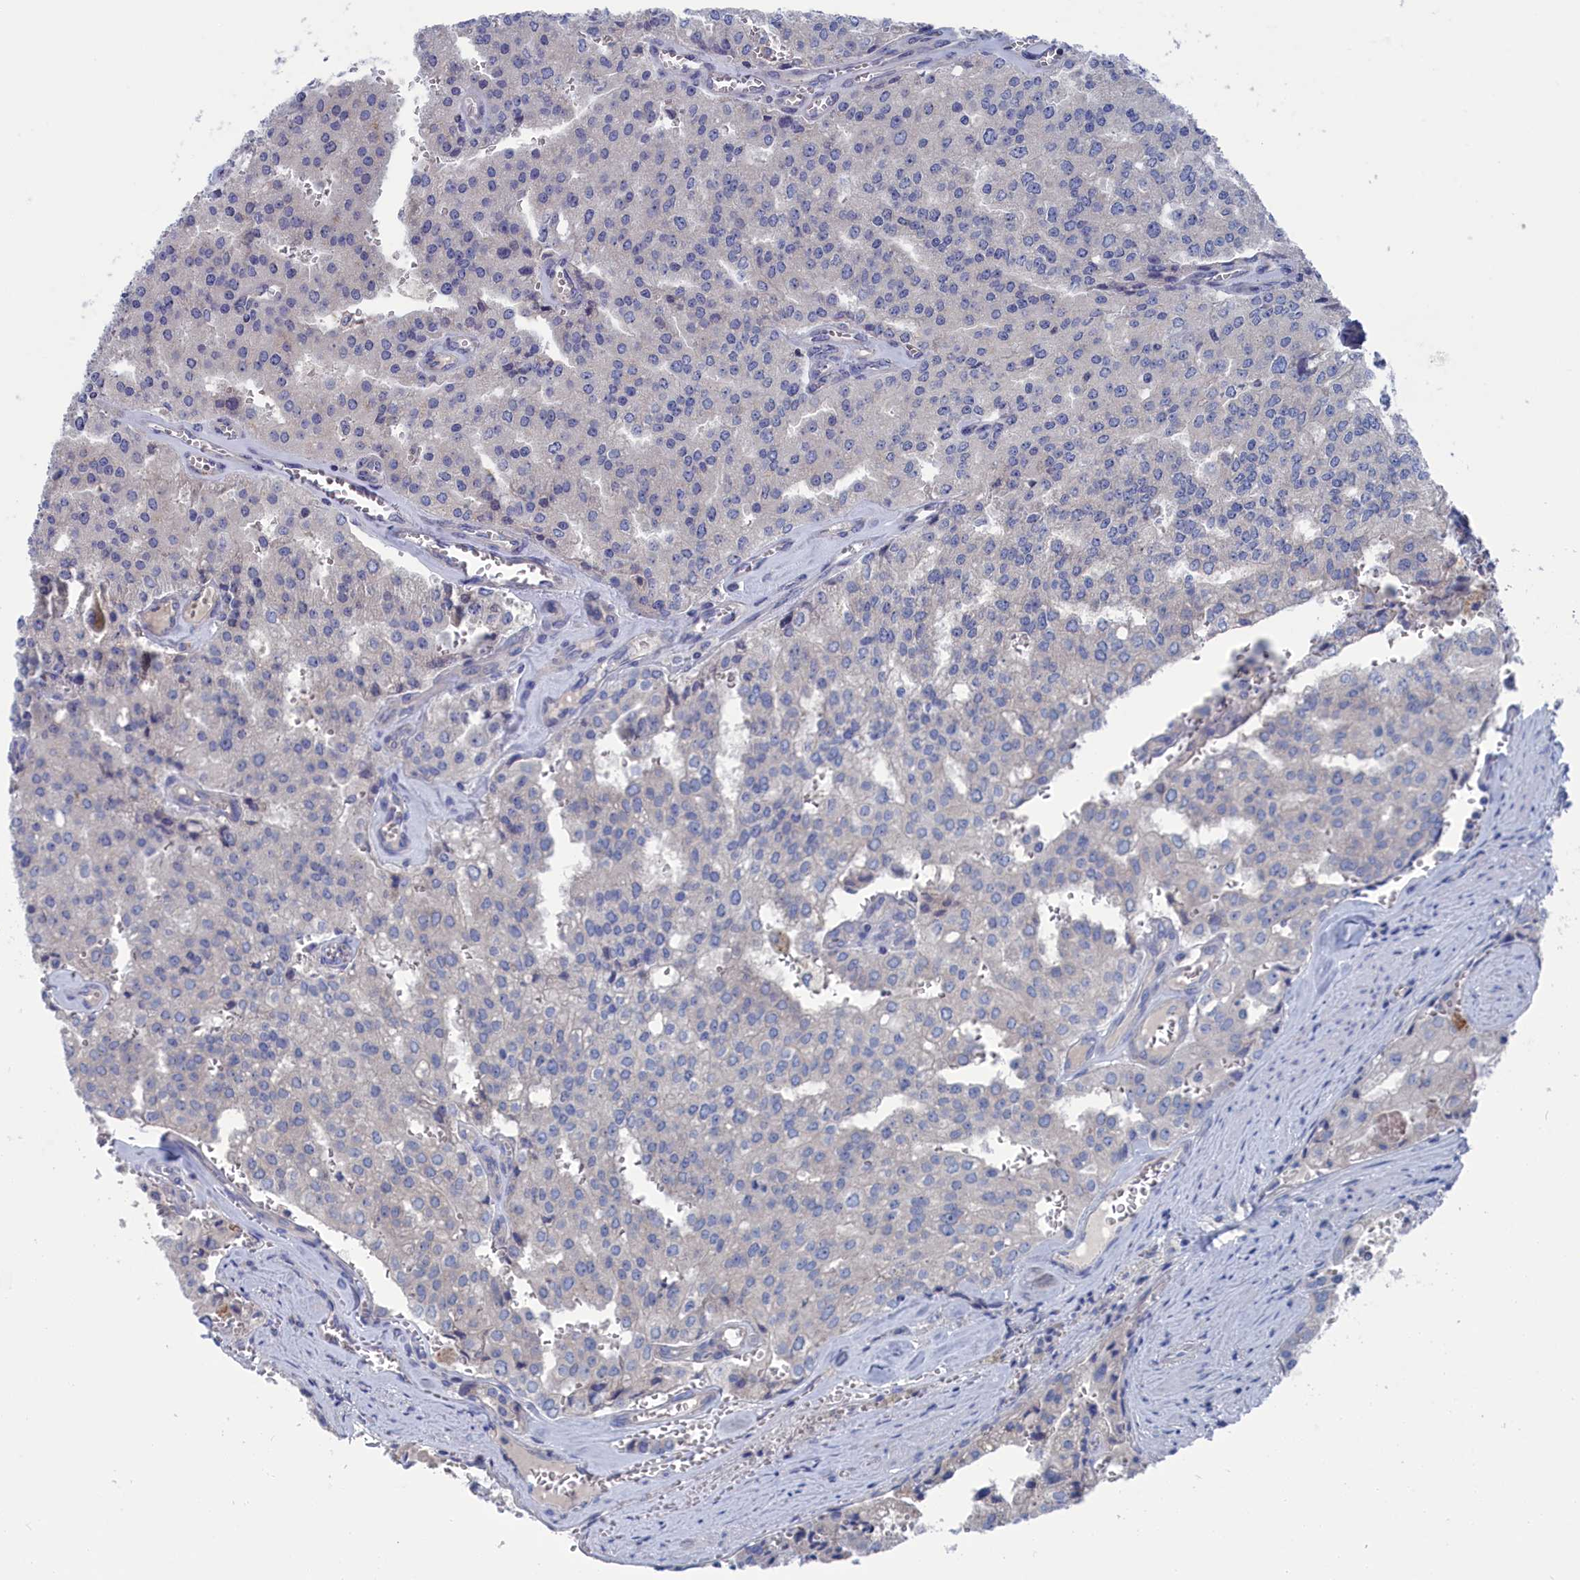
{"staining": {"intensity": "negative", "quantity": "none", "location": "none"}, "tissue": "prostate cancer", "cell_type": "Tumor cells", "image_type": "cancer", "snomed": [{"axis": "morphology", "description": "Adenocarcinoma, High grade"}, {"axis": "topography", "description": "Prostate"}], "caption": "An image of prostate cancer stained for a protein demonstrates no brown staining in tumor cells.", "gene": "CEND1", "patient": {"sex": "male", "age": 68}}